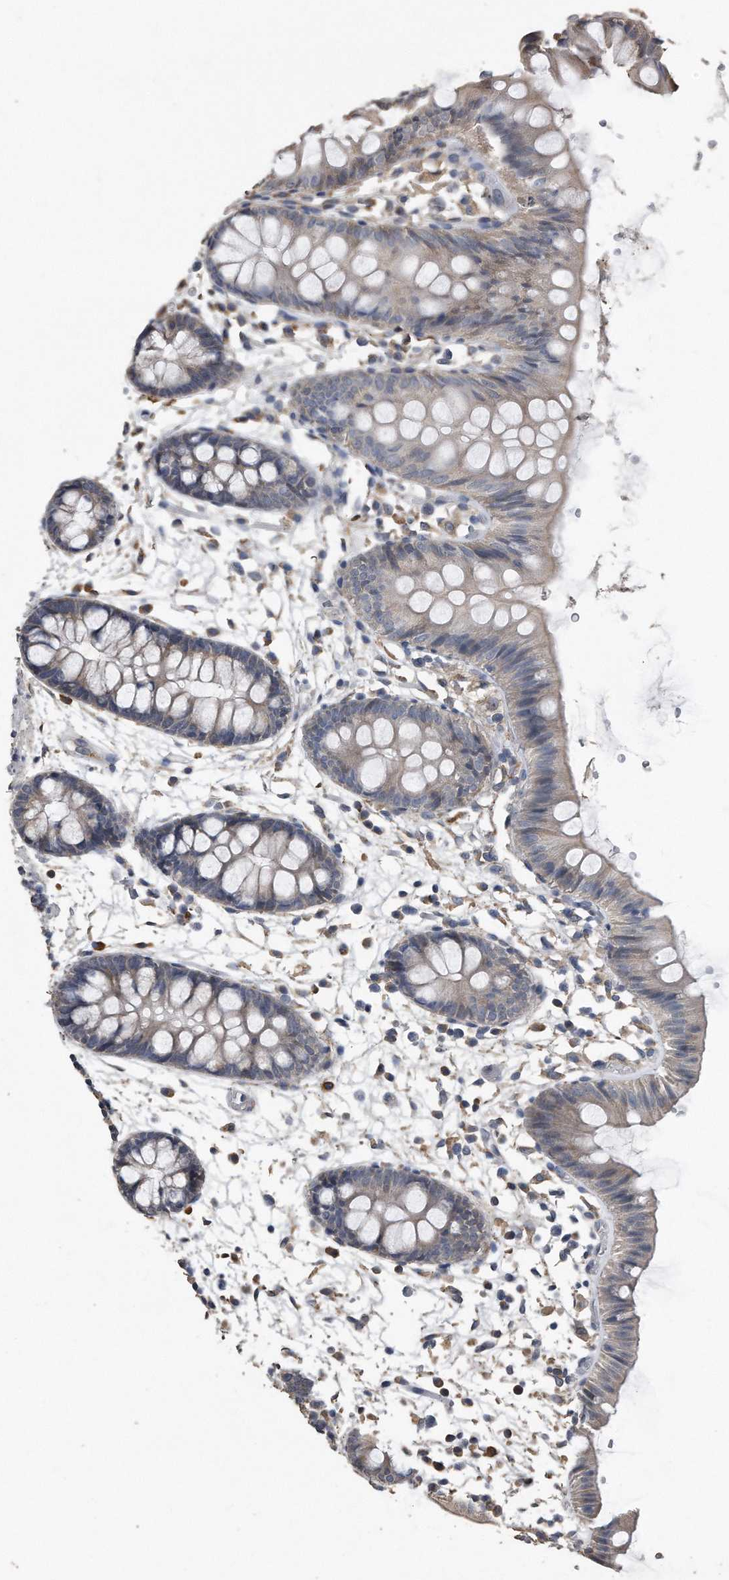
{"staining": {"intensity": "weak", "quantity": ">75%", "location": "cytoplasmic/membranous"}, "tissue": "colon", "cell_type": "Endothelial cells", "image_type": "normal", "snomed": [{"axis": "morphology", "description": "Normal tissue, NOS"}, {"axis": "topography", "description": "Colon"}], "caption": "This image exhibits immunohistochemistry (IHC) staining of unremarkable colon, with low weak cytoplasmic/membranous positivity in about >75% of endothelial cells.", "gene": "PCLO", "patient": {"sex": "male", "age": 56}}